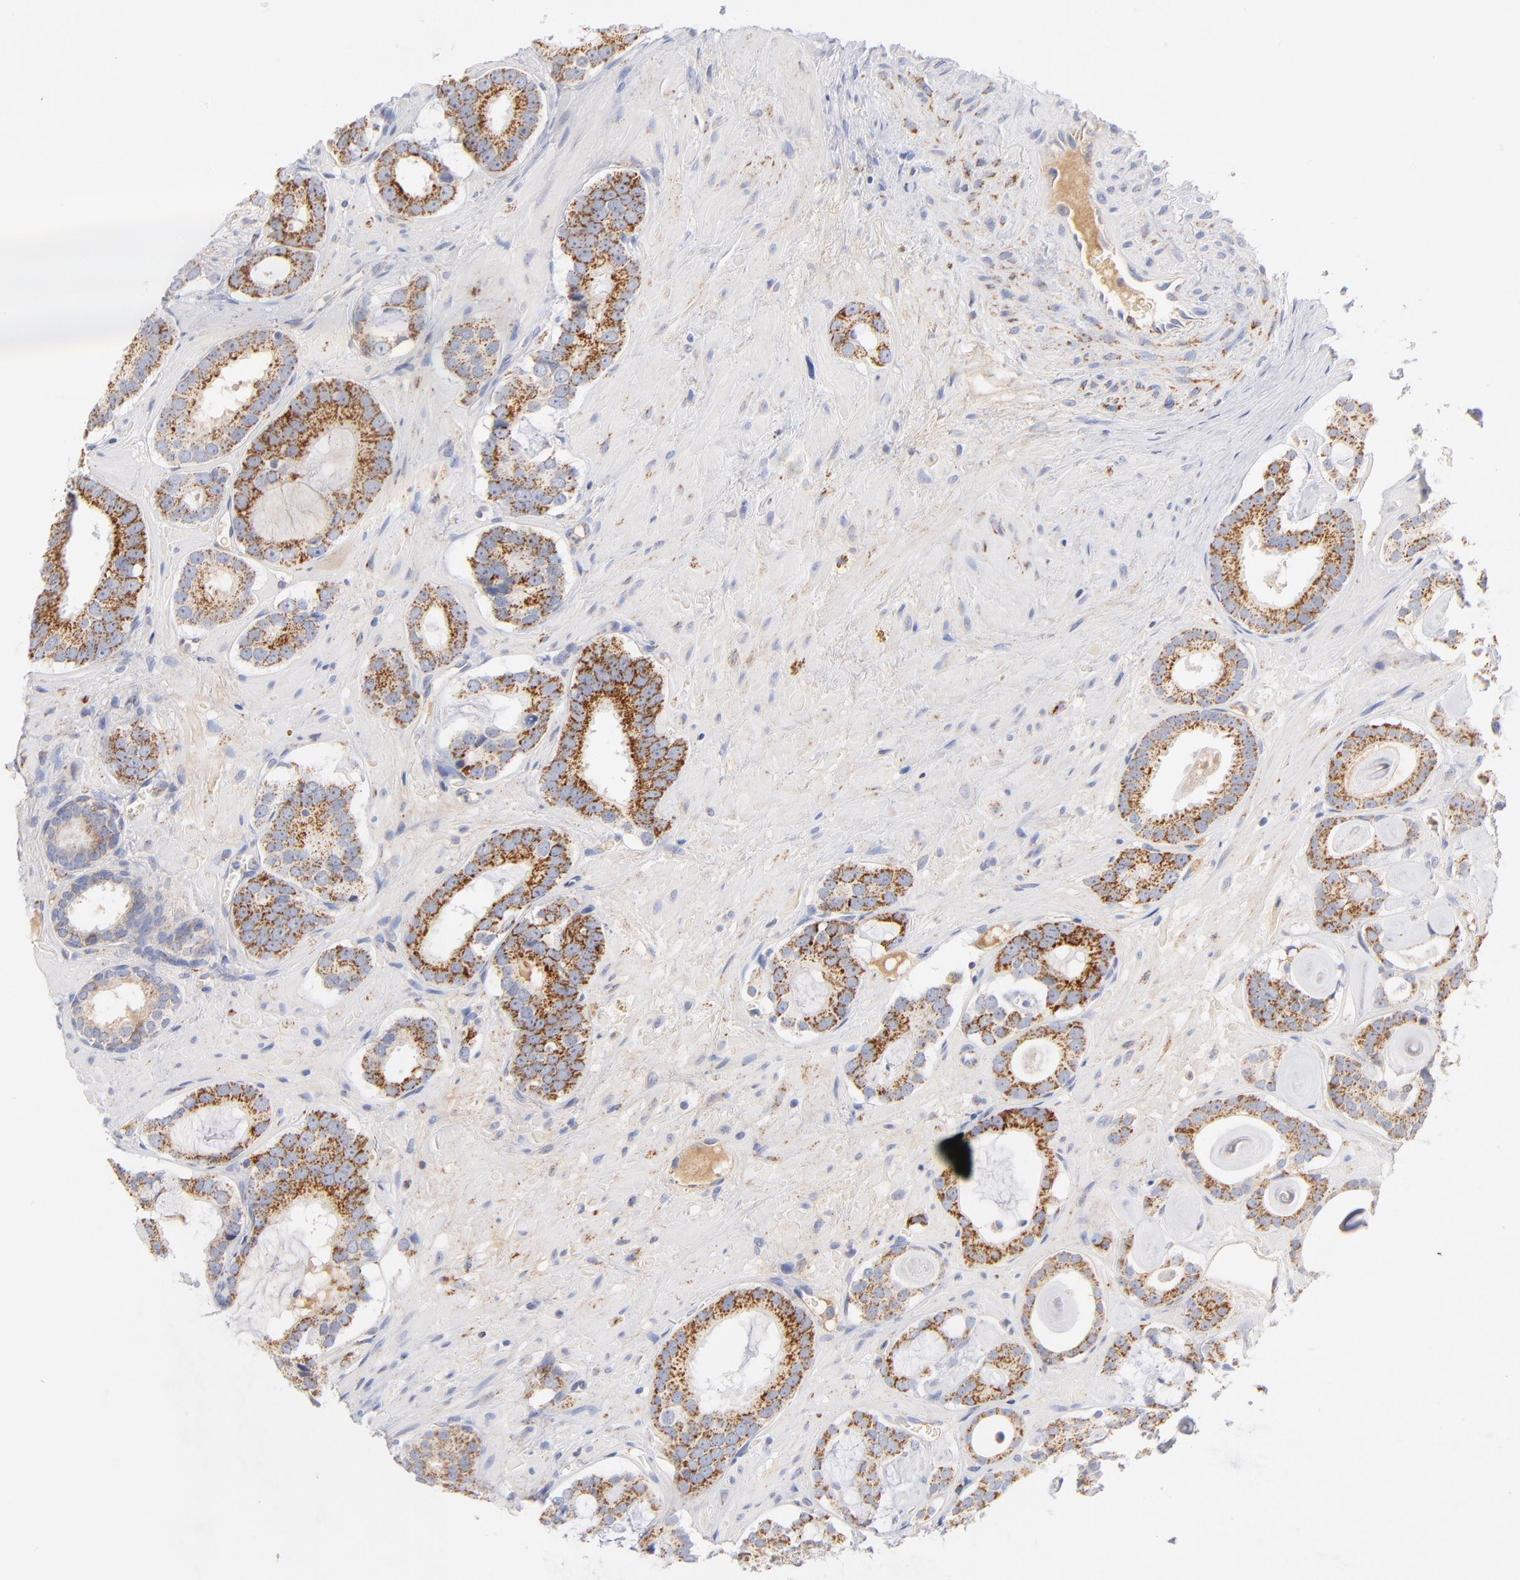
{"staining": {"intensity": "moderate", "quantity": ">75%", "location": "cytoplasmic/membranous"}, "tissue": "prostate cancer", "cell_type": "Tumor cells", "image_type": "cancer", "snomed": [{"axis": "morphology", "description": "Adenocarcinoma, Low grade"}, {"axis": "topography", "description": "Prostate"}], "caption": "The photomicrograph displays a brown stain indicating the presence of a protein in the cytoplasmic/membranous of tumor cells in adenocarcinoma (low-grade) (prostate).", "gene": "DLAT", "patient": {"sex": "male", "age": 57}}